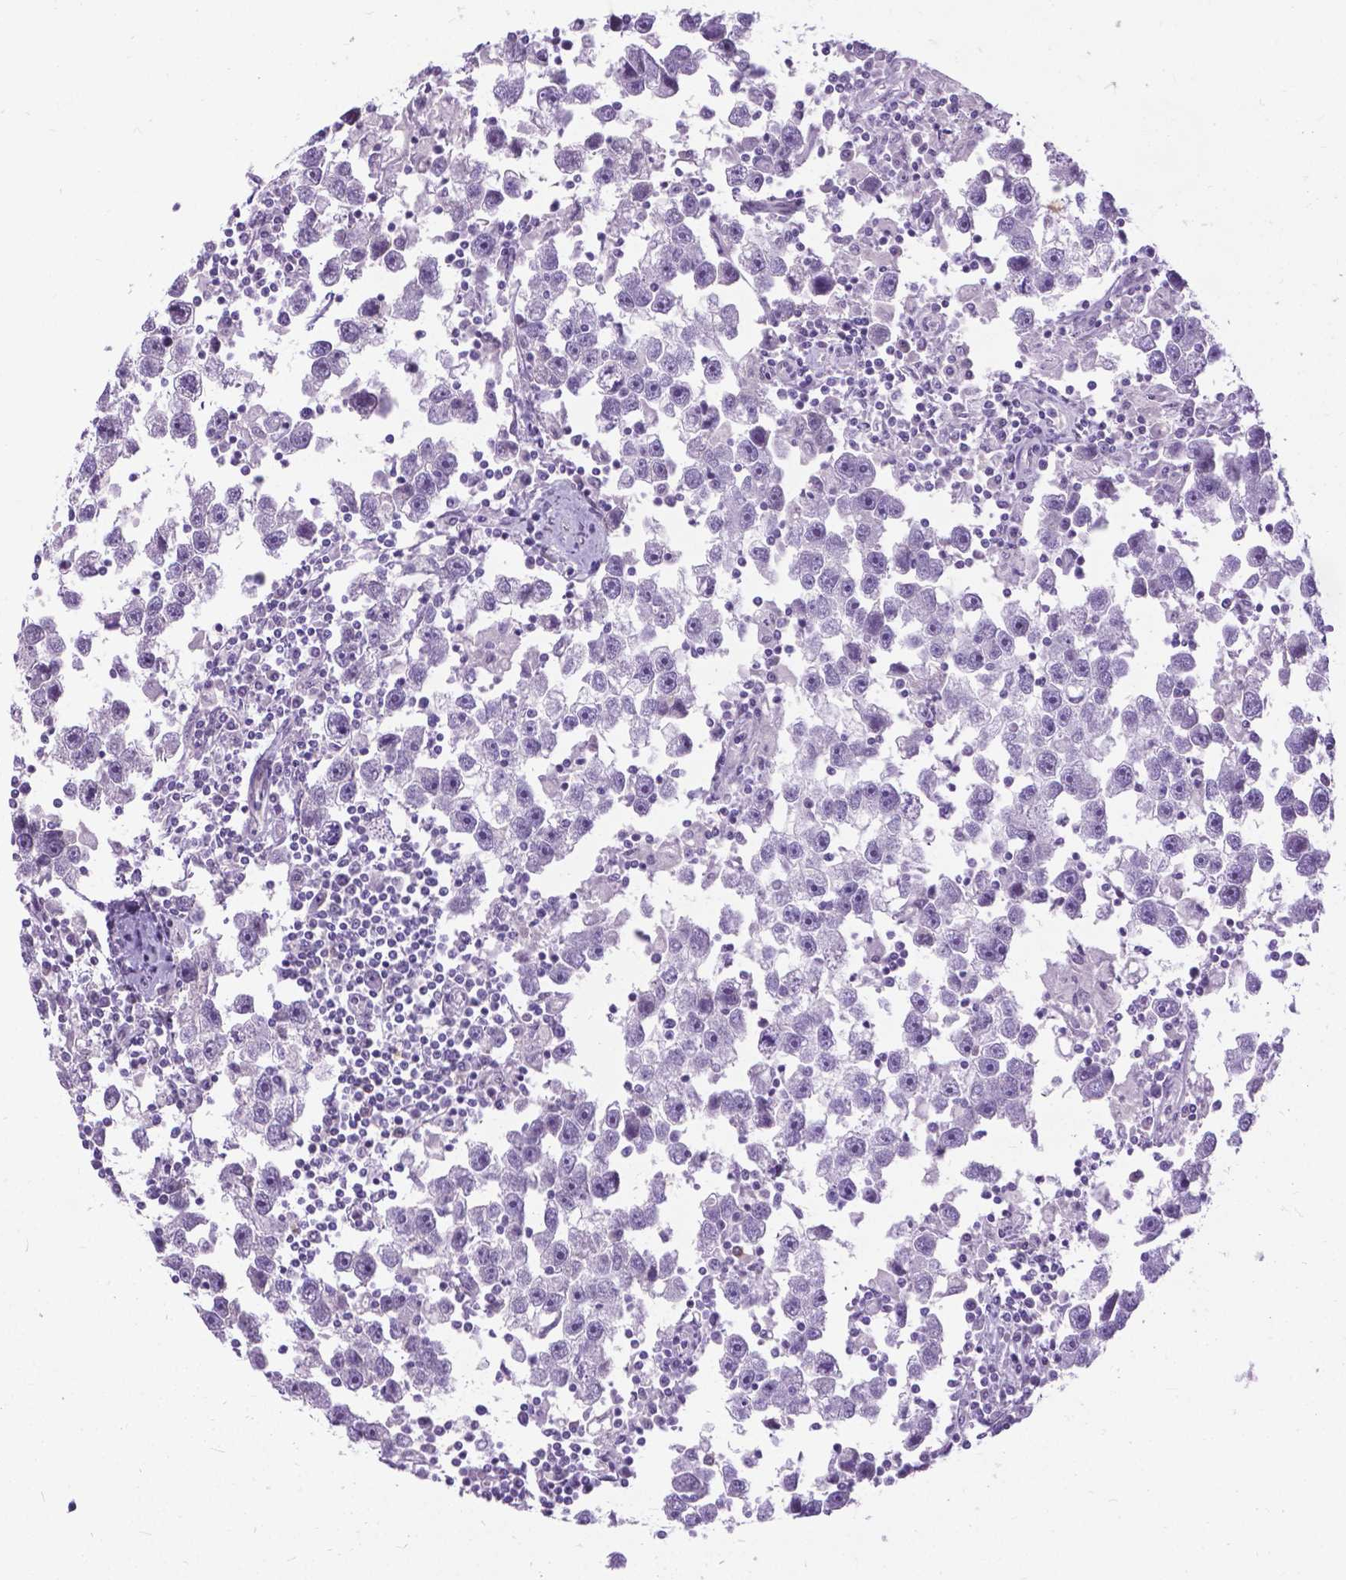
{"staining": {"intensity": "negative", "quantity": "none", "location": "none"}, "tissue": "testis cancer", "cell_type": "Tumor cells", "image_type": "cancer", "snomed": [{"axis": "morphology", "description": "Seminoma, NOS"}, {"axis": "topography", "description": "Testis"}], "caption": "IHC histopathology image of neoplastic tissue: testis cancer (seminoma) stained with DAB (3,3'-diaminobenzidine) displays no significant protein positivity in tumor cells.", "gene": "PROB1", "patient": {"sex": "male", "age": 30}}